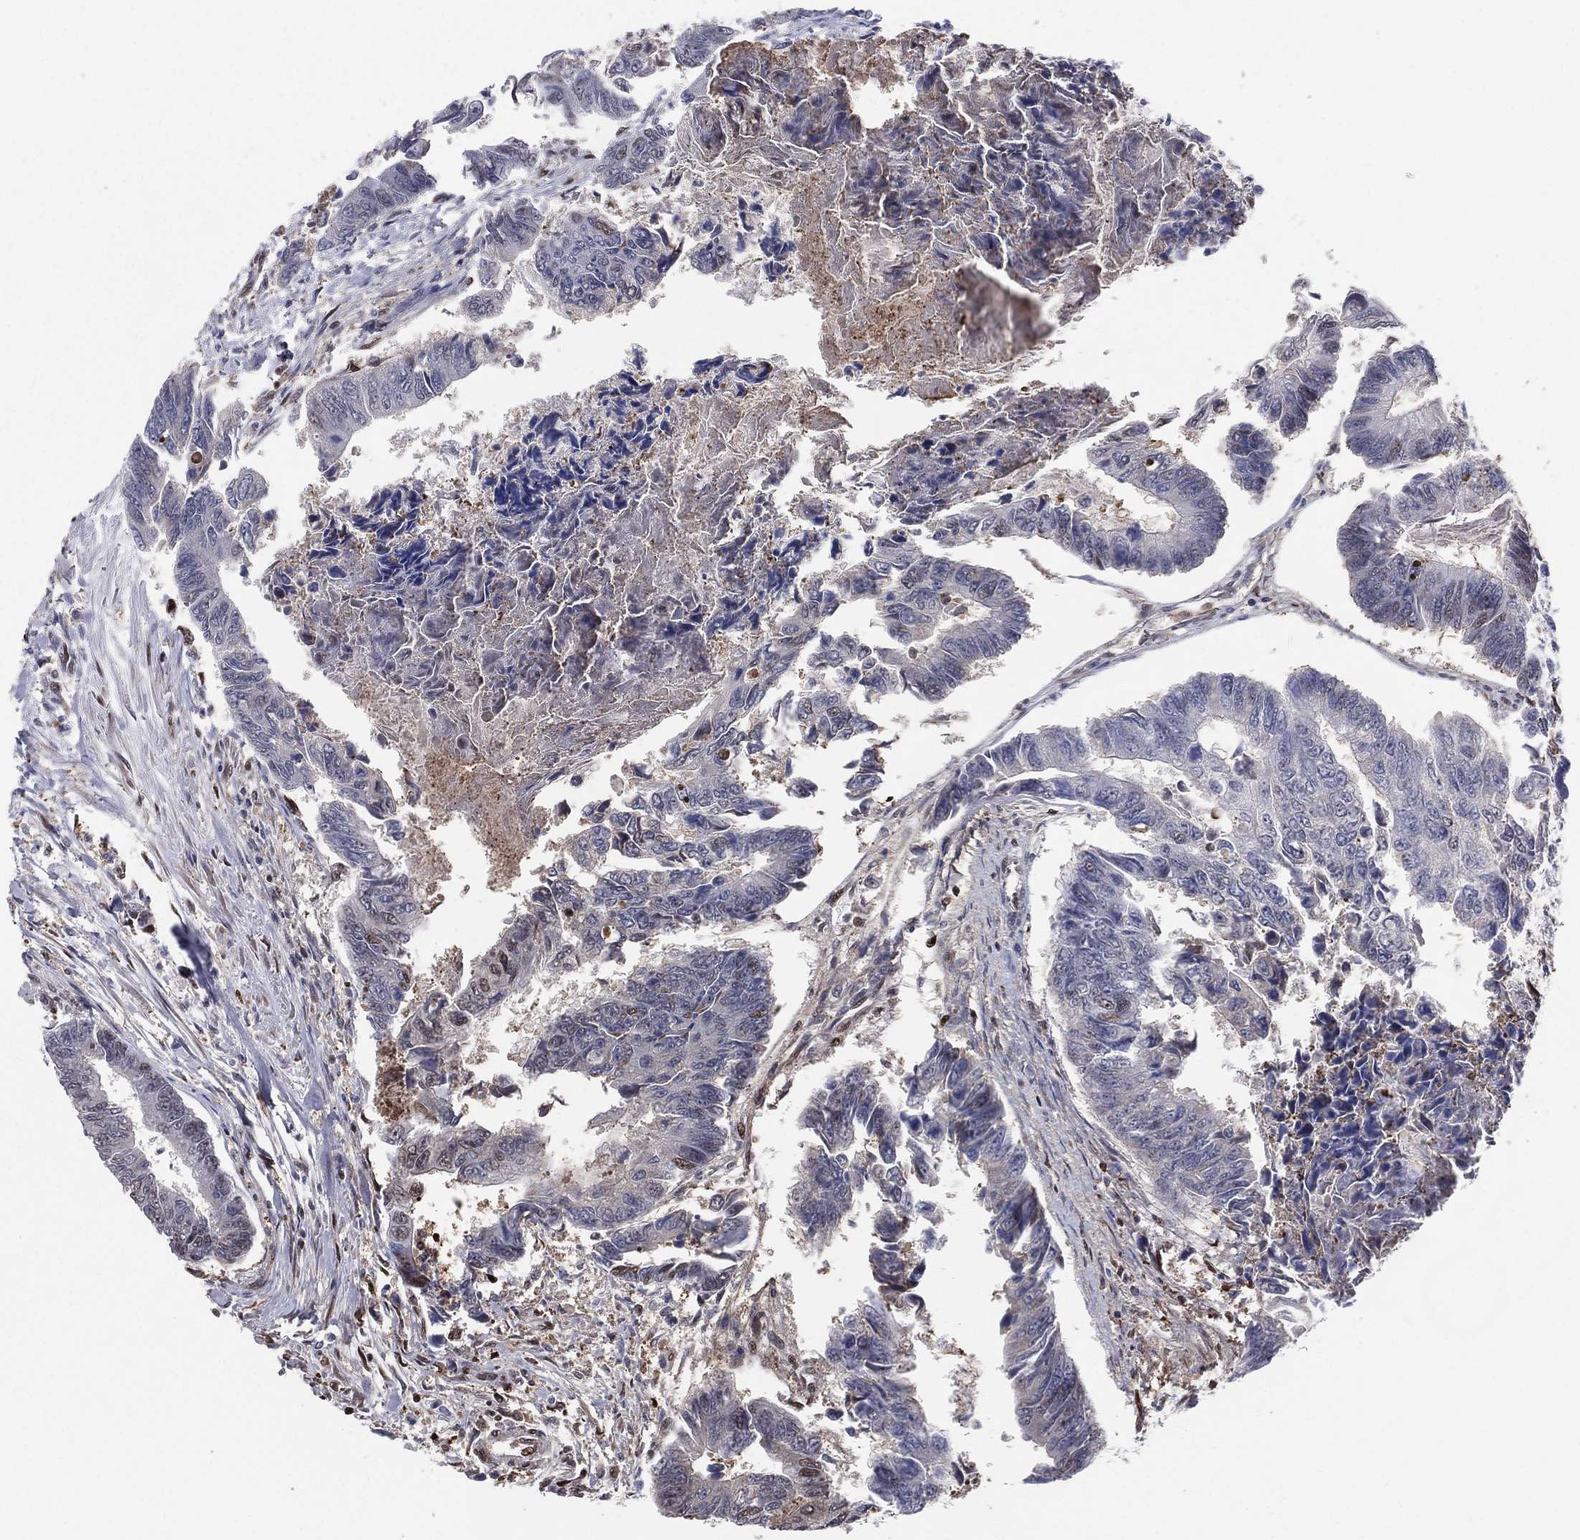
{"staining": {"intensity": "weak", "quantity": "<25%", "location": "nuclear"}, "tissue": "colorectal cancer", "cell_type": "Tumor cells", "image_type": "cancer", "snomed": [{"axis": "morphology", "description": "Adenocarcinoma, NOS"}, {"axis": "topography", "description": "Colon"}], "caption": "This micrograph is of adenocarcinoma (colorectal) stained with IHC to label a protein in brown with the nuclei are counter-stained blue. There is no staining in tumor cells.", "gene": "GAPDH", "patient": {"sex": "female", "age": 65}}